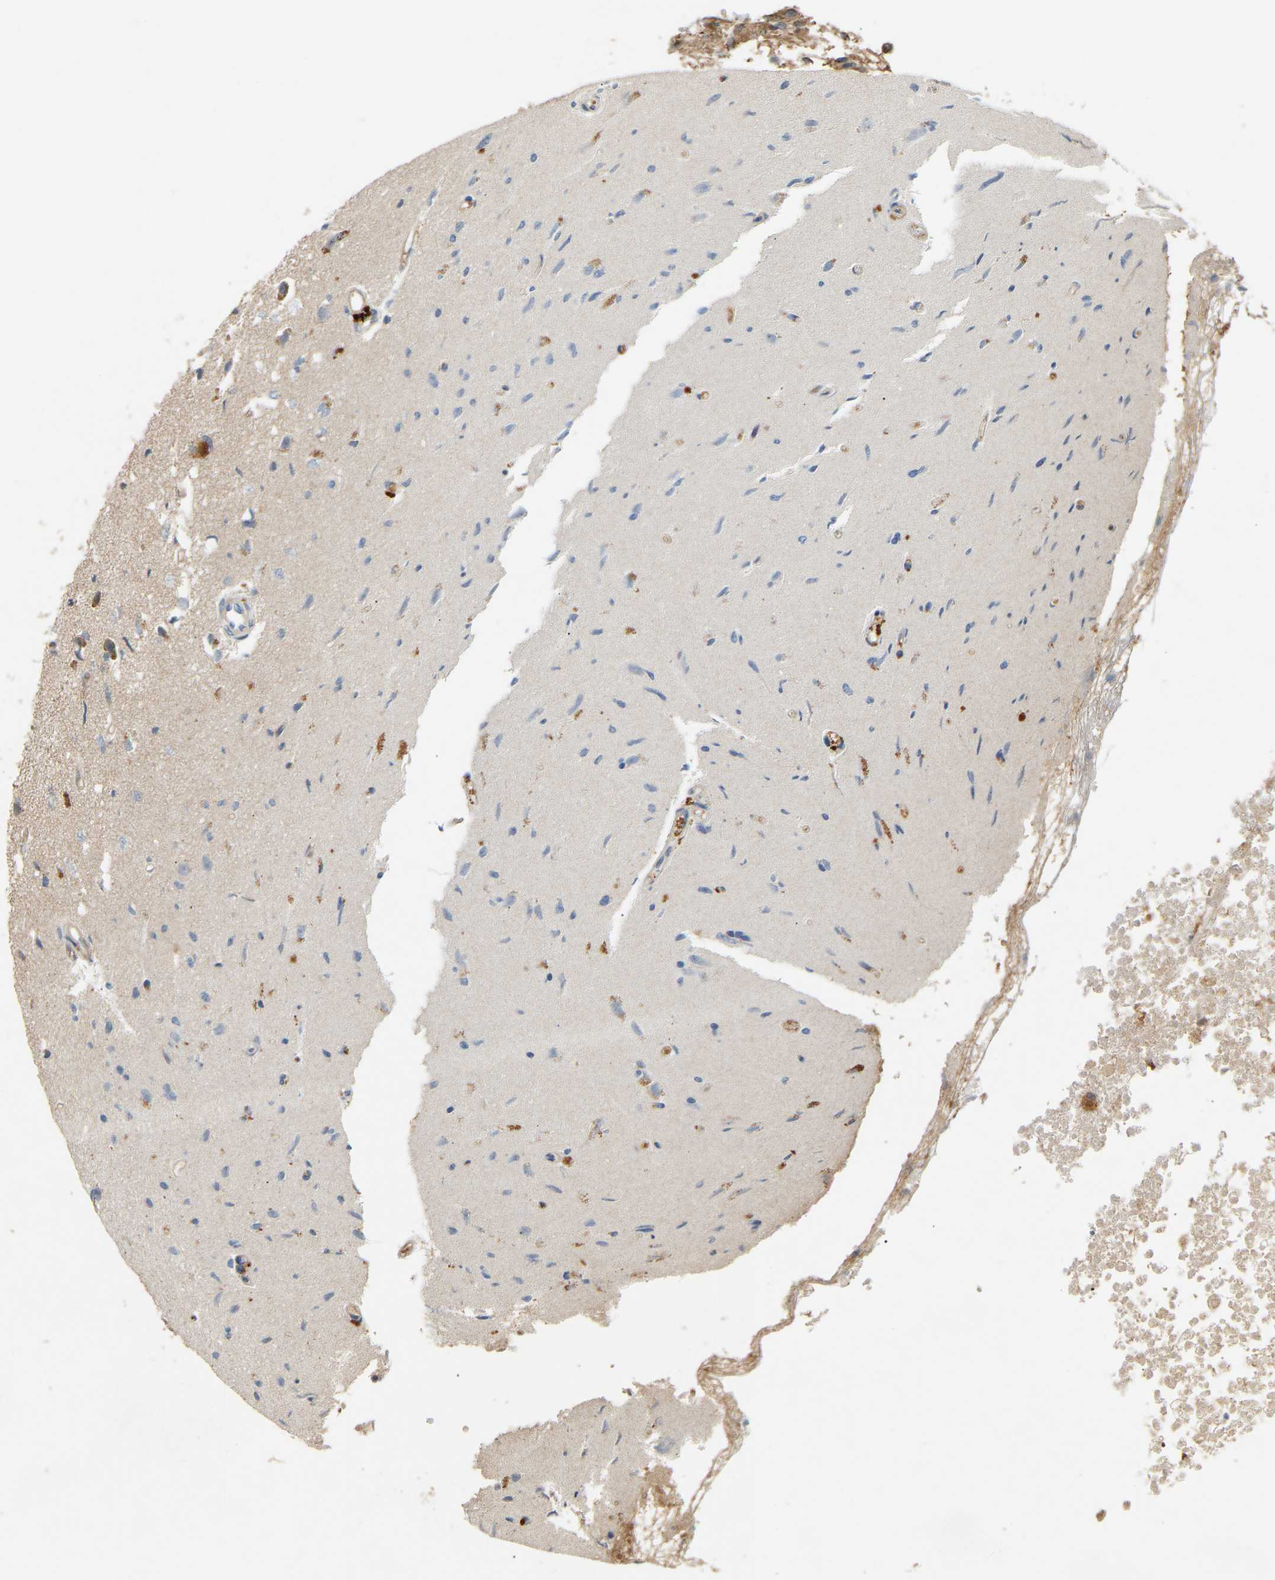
{"staining": {"intensity": "weak", "quantity": "<25%", "location": "cytoplasmic/membranous"}, "tissue": "glioma", "cell_type": "Tumor cells", "image_type": "cancer", "snomed": [{"axis": "morphology", "description": "Glioma, malignant, High grade"}, {"axis": "topography", "description": "Brain"}], "caption": "Immunohistochemical staining of human high-grade glioma (malignant) demonstrates no significant staining in tumor cells.", "gene": "PTCD1", "patient": {"sex": "female", "age": 59}}